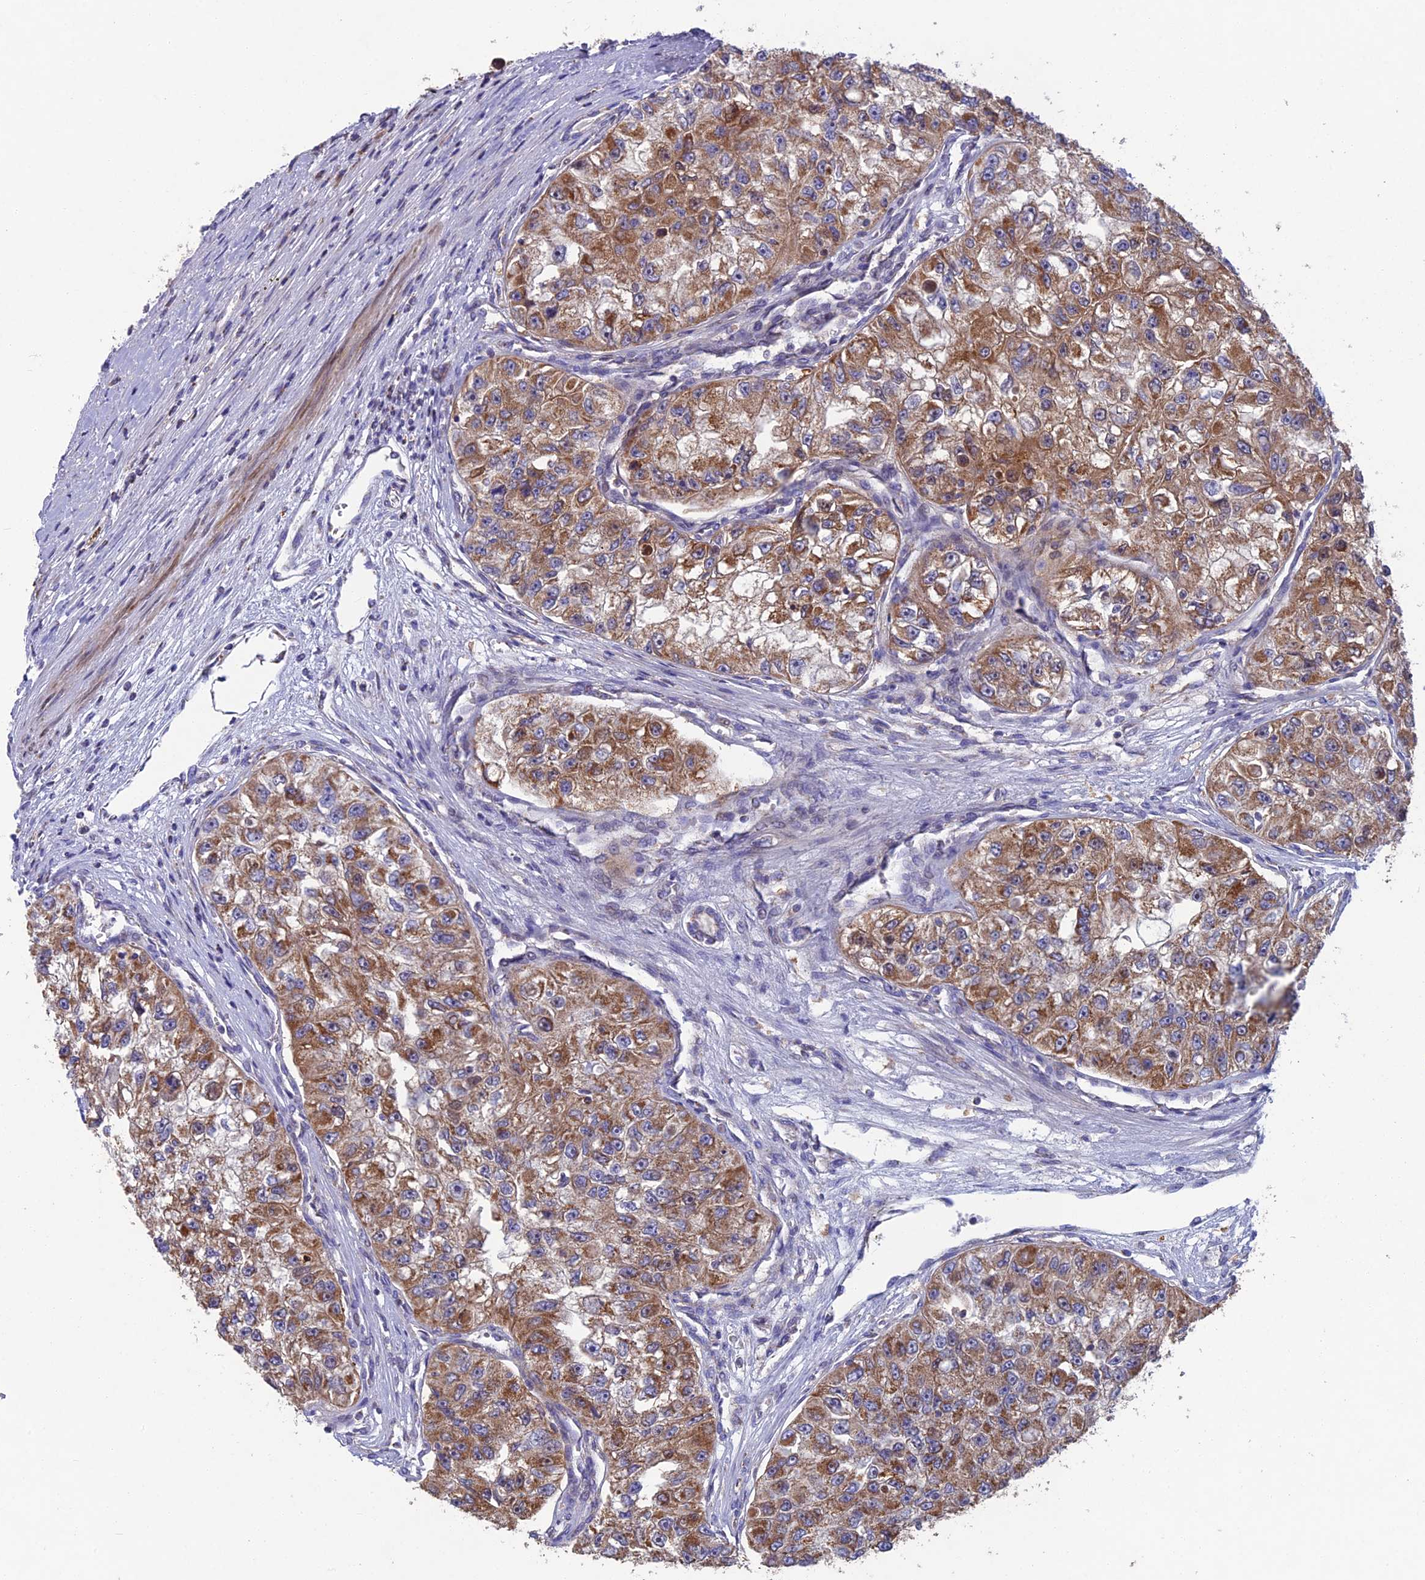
{"staining": {"intensity": "moderate", "quantity": ">75%", "location": "cytoplasmic/membranous"}, "tissue": "renal cancer", "cell_type": "Tumor cells", "image_type": "cancer", "snomed": [{"axis": "morphology", "description": "Adenocarcinoma, NOS"}, {"axis": "topography", "description": "Kidney"}], "caption": "There is medium levels of moderate cytoplasmic/membranous staining in tumor cells of renal adenocarcinoma, as demonstrated by immunohistochemical staining (brown color).", "gene": "CS", "patient": {"sex": "male", "age": 63}}